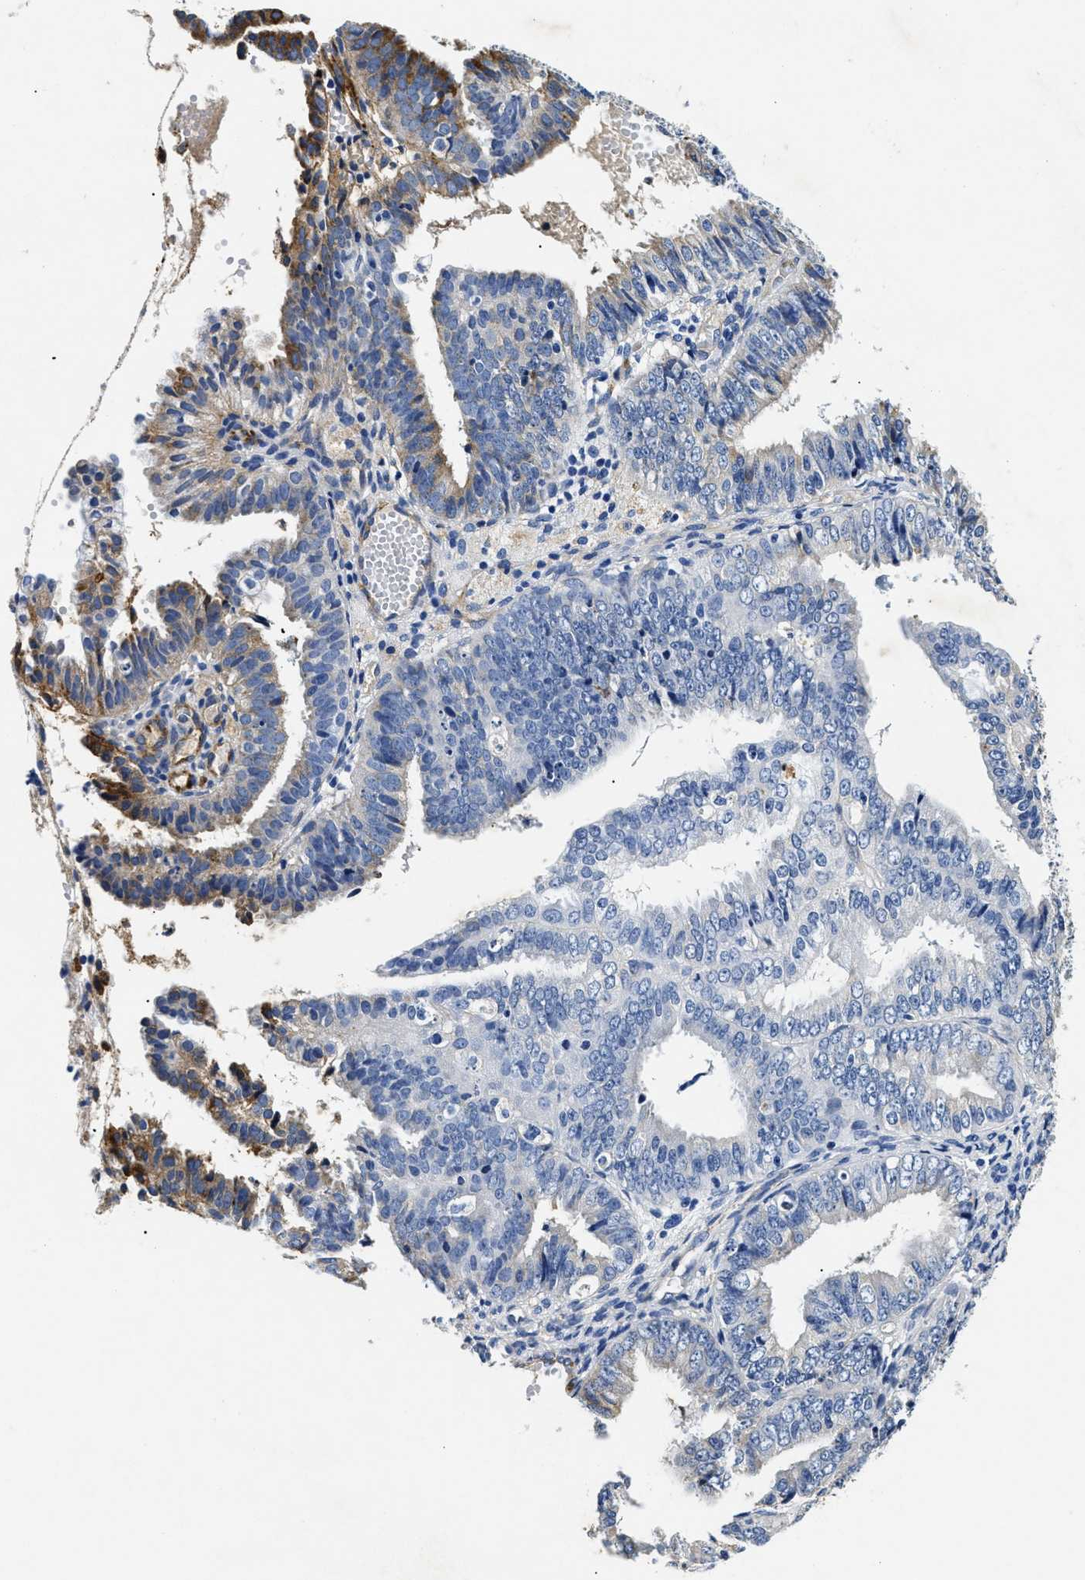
{"staining": {"intensity": "strong", "quantity": "<25%", "location": "cytoplasmic/membranous"}, "tissue": "endometrial cancer", "cell_type": "Tumor cells", "image_type": "cancer", "snomed": [{"axis": "morphology", "description": "Adenocarcinoma, NOS"}, {"axis": "topography", "description": "Endometrium"}], "caption": "Immunohistochemistry (IHC) micrograph of endometrial adenocarcinoma stained for a protein (brown), which demonstrates medium levels of strong cytoplasmic/membranous positivity in approximately <25% of tumor cells.", "gene": "LAMA3", "patient": {"sex": "female", "age": 63}}